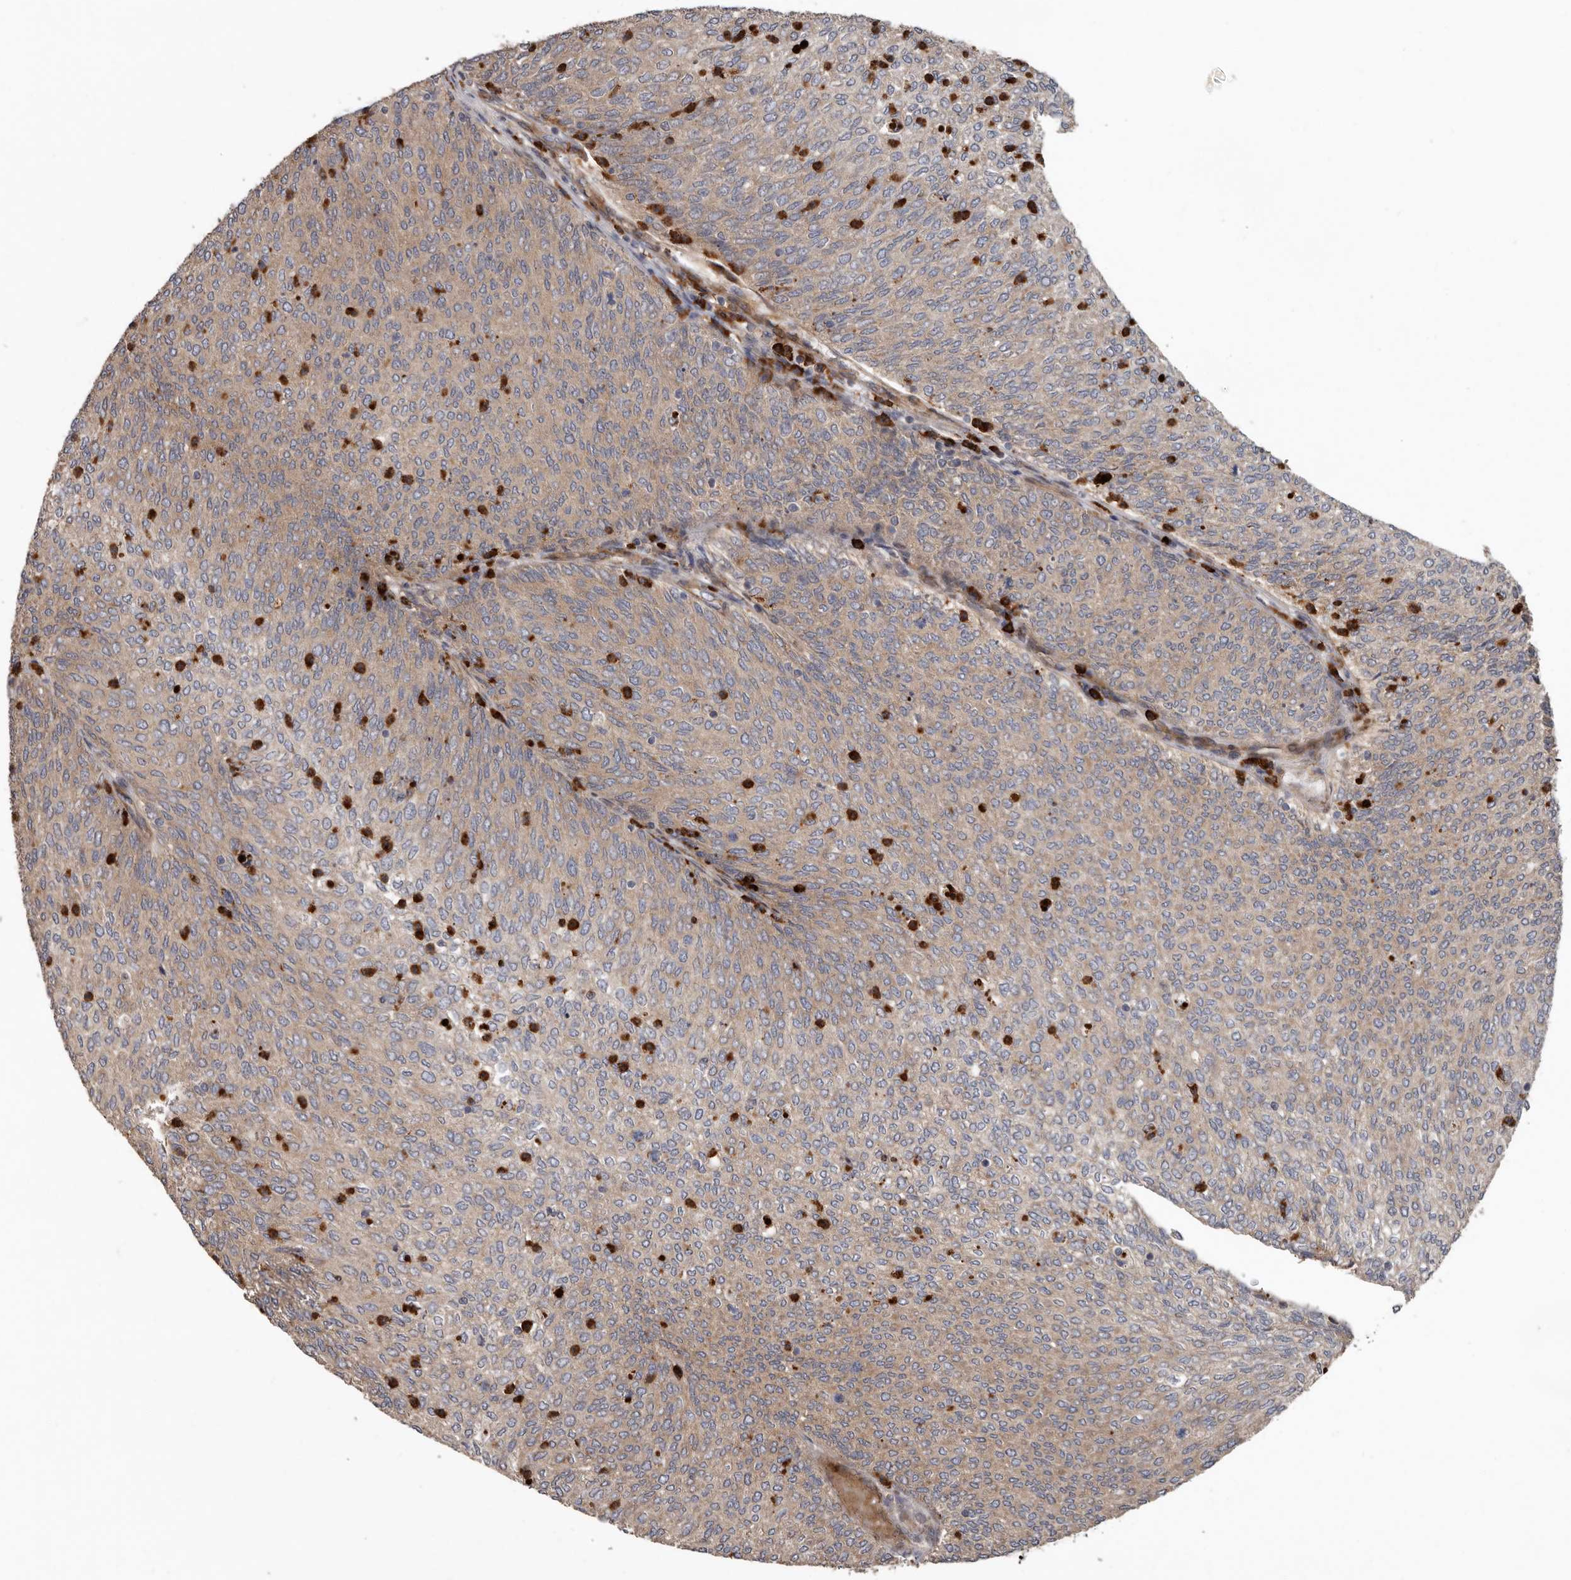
{"staining": {"intensity": "weak", "quantity": ">75%", "location": "cytoplasmic/membranous"}, "tissue": "urothelial cancer", "cell_type": "Tumor cells", "image_type": "cancer", "snomed": [{"axis": "morphology", "description": "Urothelial carcinoma, Low grade"}, {"axis": "topography", "description": "Urinary bladder"}], "caption": "Protein analysis of urothelial cancer tissue demonstrates weak cytoplasmic/membranous expression in about >75% of tumor cells. The protein of interest is stained brown, and the nuclei are stained in blue (DAB IHC with brightfield microscopy, high magnification).", "gene": "ARHGEF5", "patient": {"sex": "female", "age": 79}}